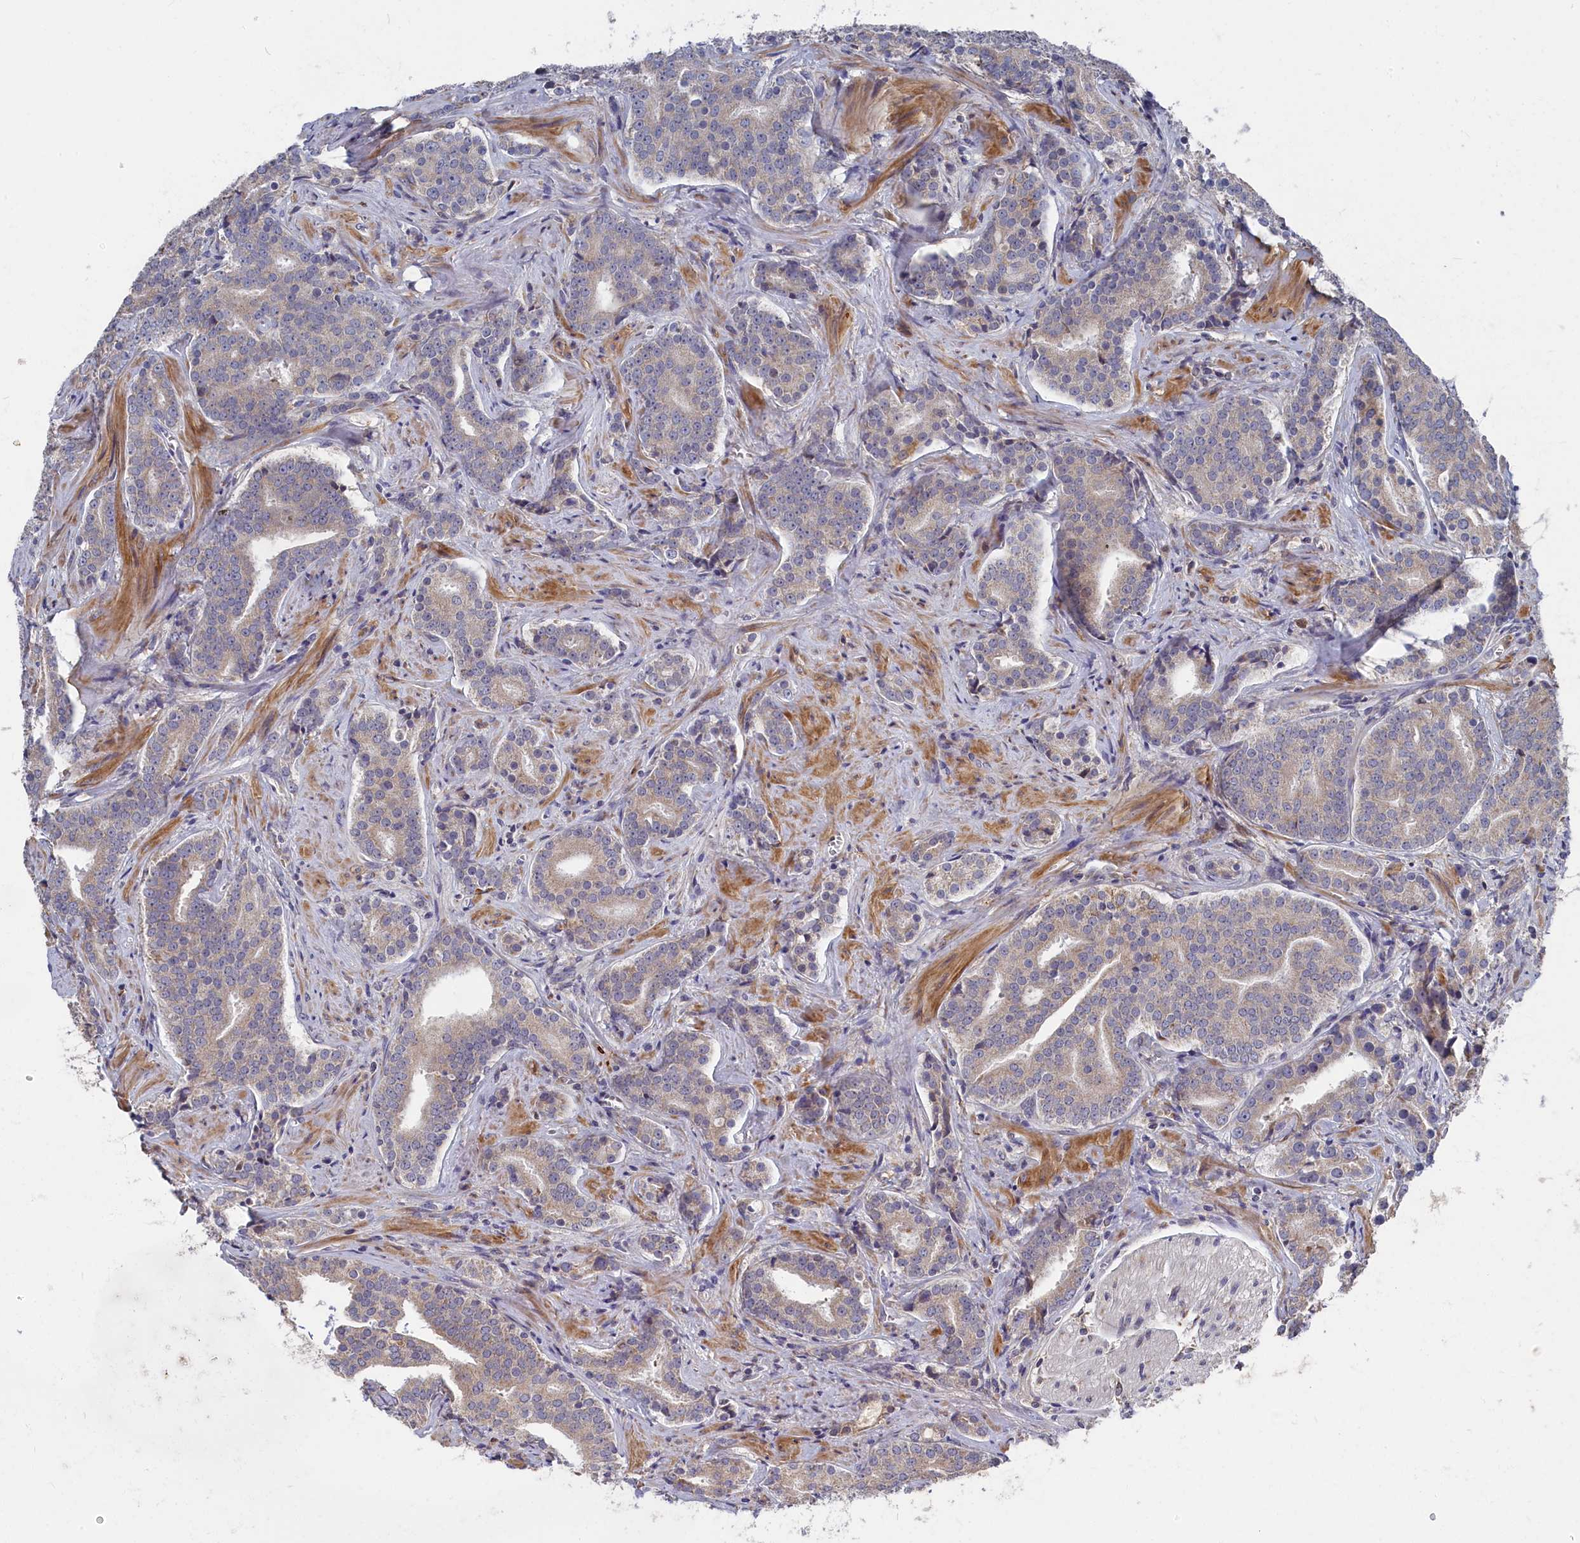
{"staining": {"intensity": "weak", "quantity": "25%-75%", "location": "cytoplasmic/membranous"}, "tissue": "prostate cancer", "cell_type": "Tumor cells", "image_type": "cancer", "snomed": [{"axis": "morphology", "description": "Adenocarcinoma, High grade"}, {"axis": "topography", "description": "Prostate"}], "caption": "Human prostate high-grade adenocarcinoma stained with a protein marker shows weak staining in tumor cells.", "gene": "CYB5D2", "patient": {"sex": "male", "age": 55}}